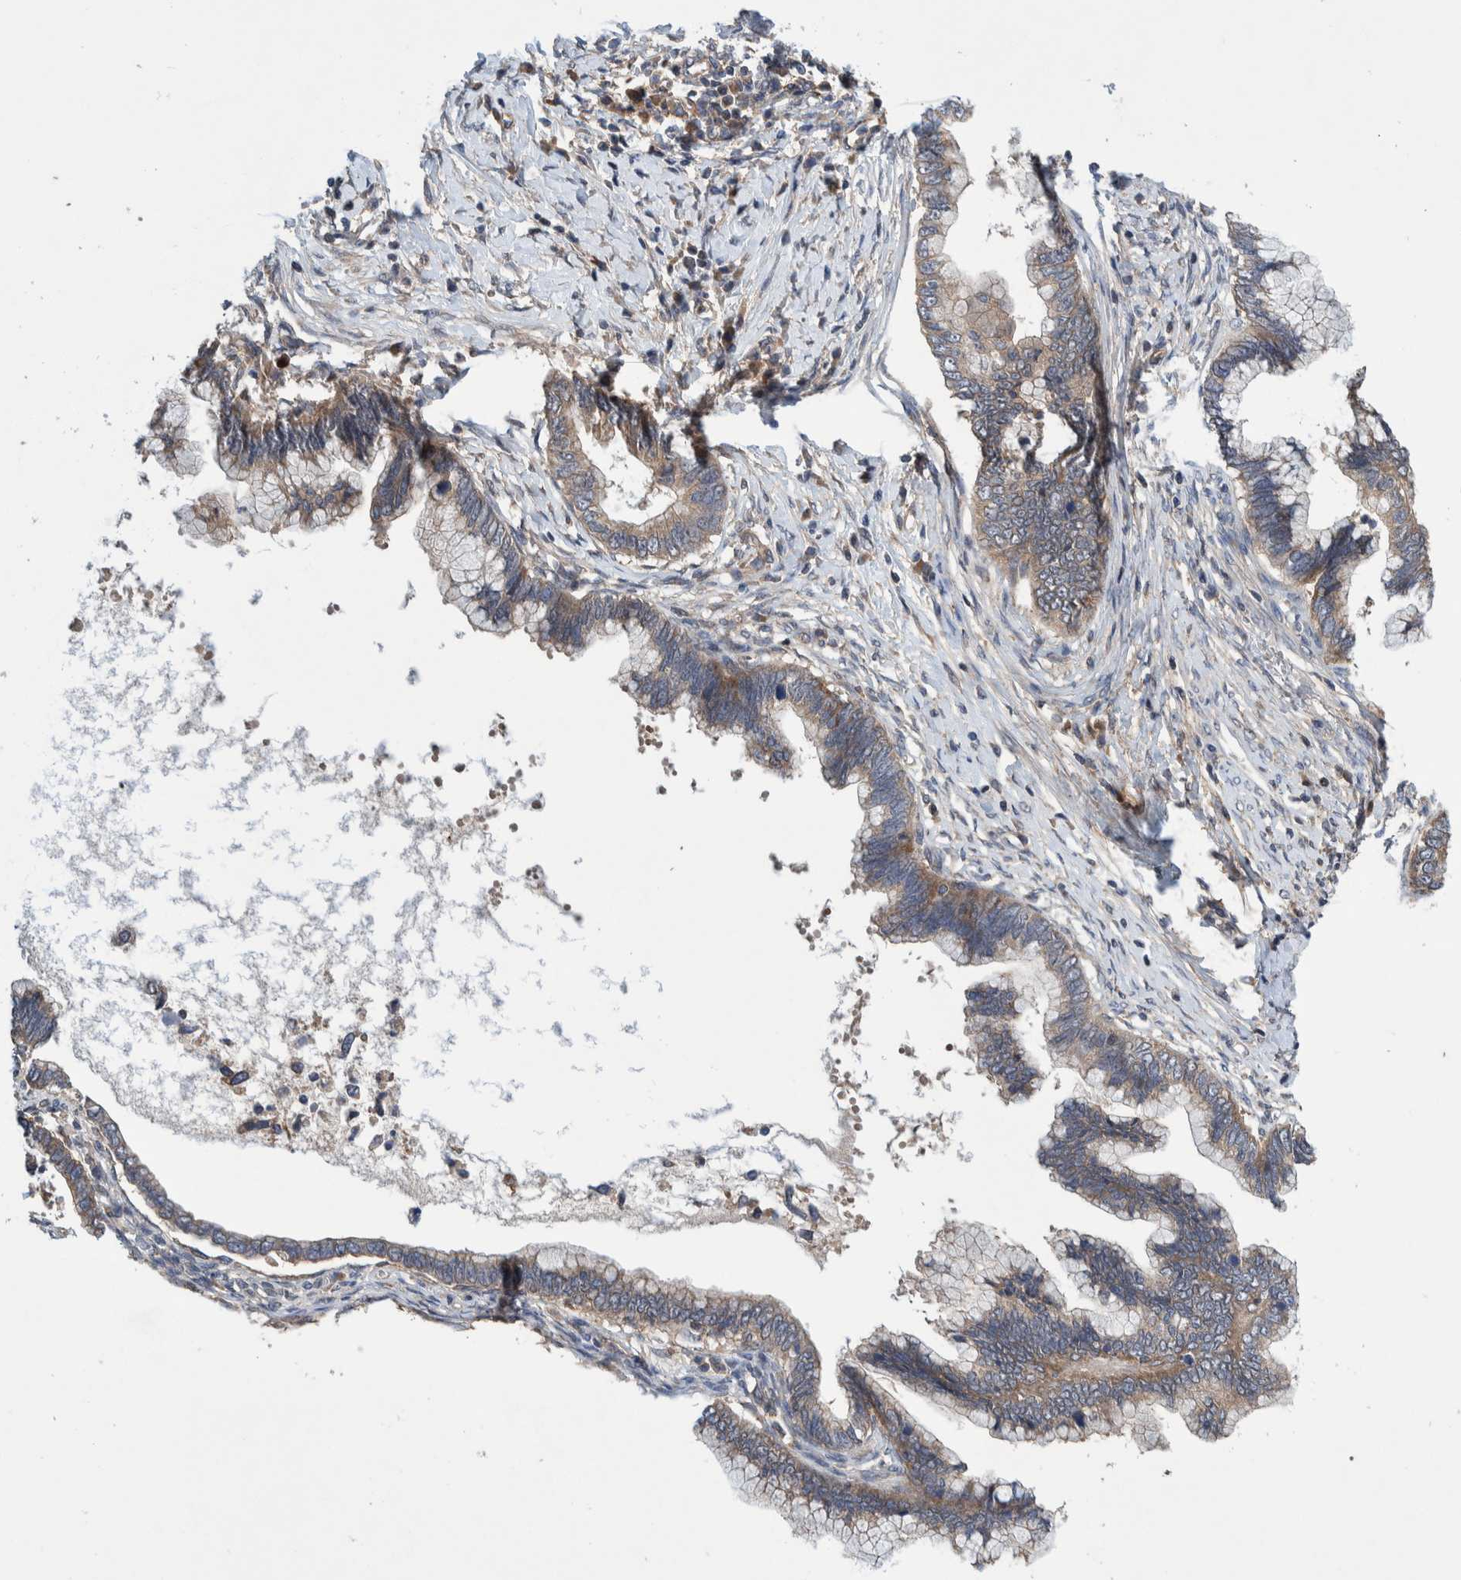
{"staining": {"intensity": "weak", "quantity": ">75%", "location": "cytoplasmic/membranous"}, "tissue": "cervical cancer", "cell_type": "Tumor cells", "image_type": "cancer", "snomed": [{"axis": "morphology", "description": "Adenocarcinoma, NOS"}, {"axis": "topography", "description": "Cervix"}], "caption": "Immunohistochemical staining of adenocarcinoma (cervical) reveals weak cytoplasmic/membranous protein expression in about >75% of tumor cells.", "gene": "PIK3R6", "patient": {"sex": "female", "age": 44}}